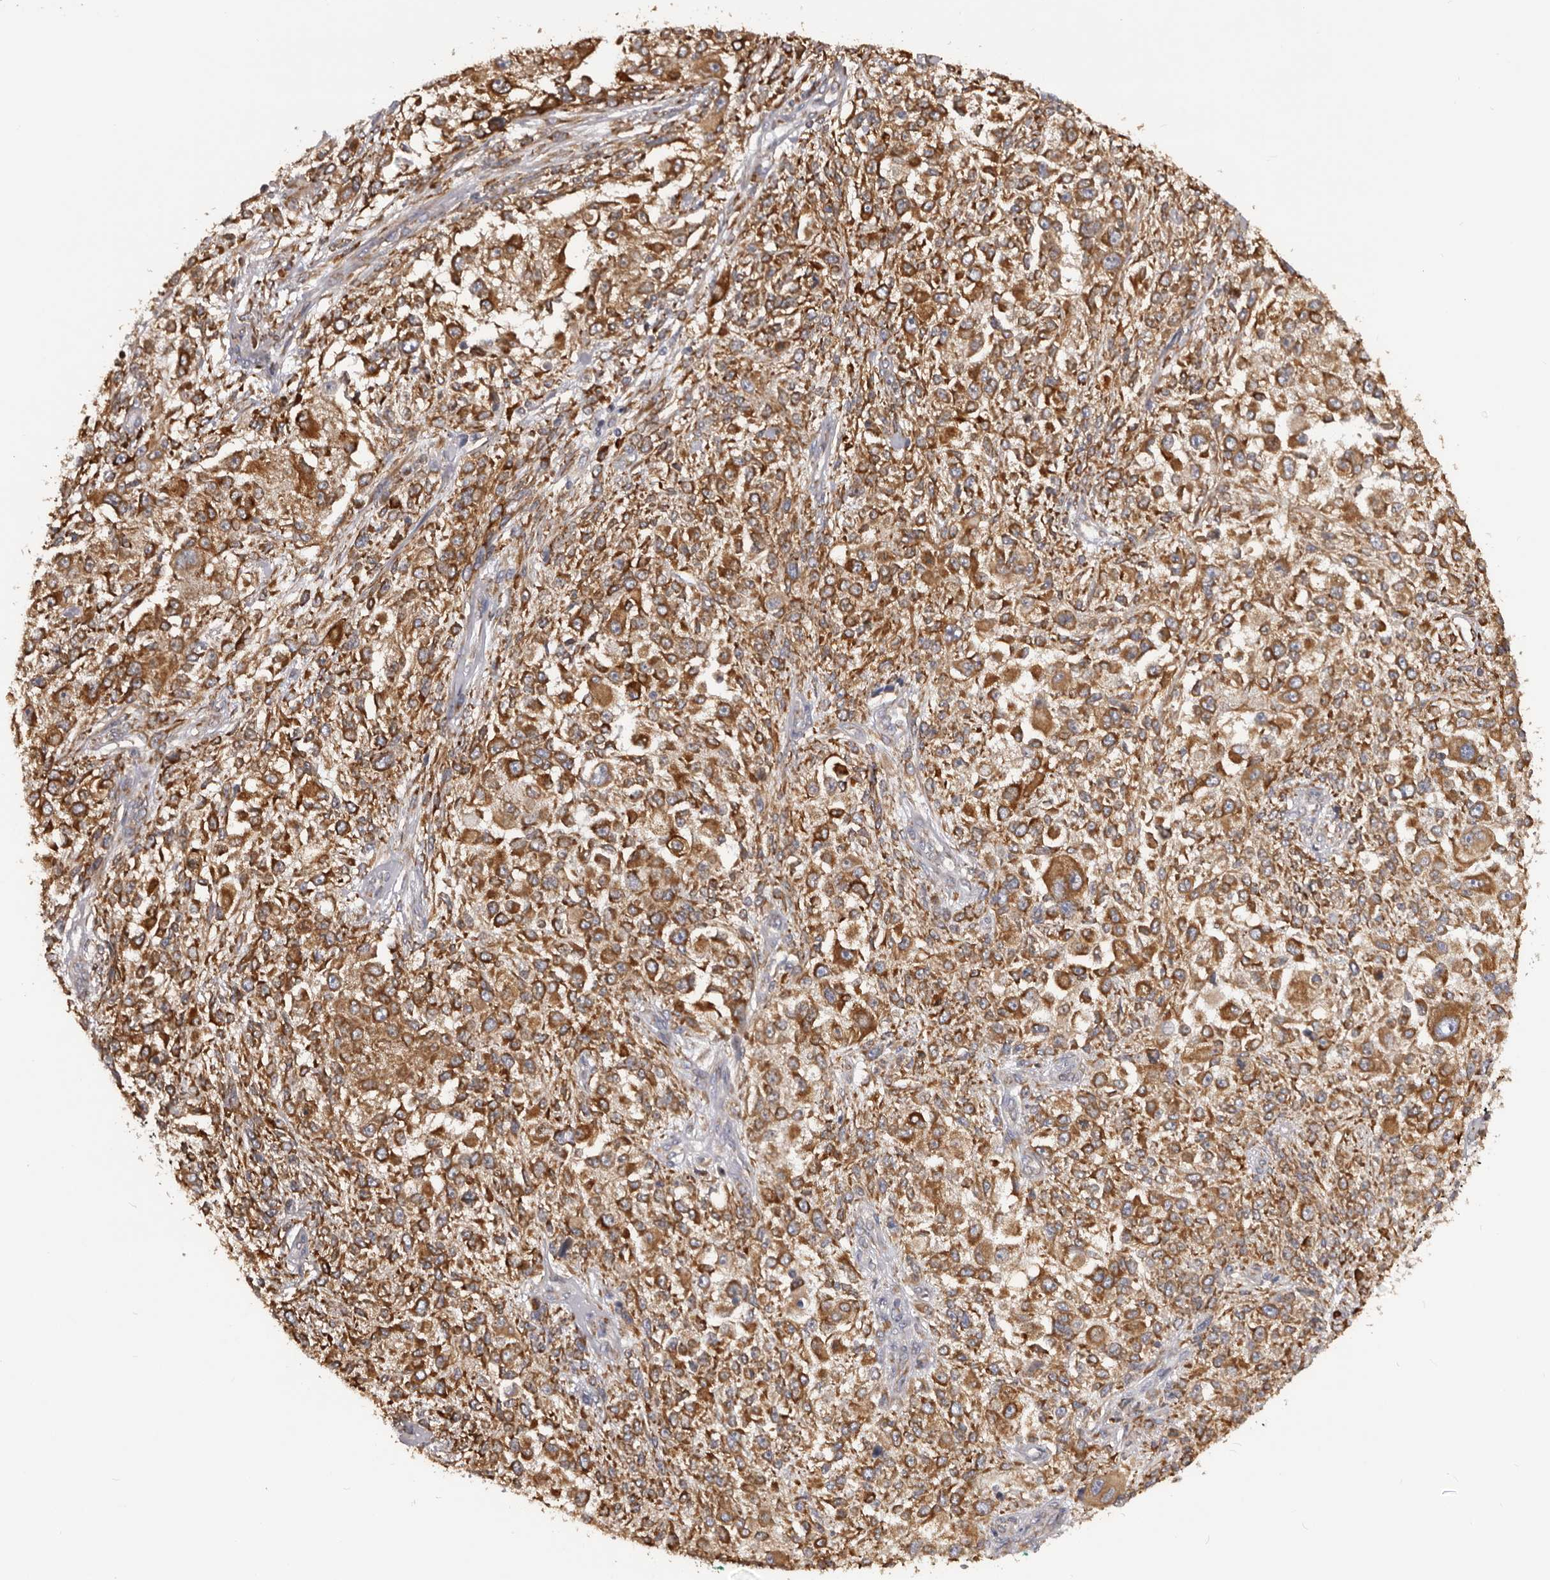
{"staining": {"intensity": "moderate", "quantity": ">75%", "location": "cytoplasmic/membranous"}, "tissue": "melanoma", "cell_type": "Tumor cells", "image_type": "cancer", "snomed": [{"axis": "morphology", "description": "Necrosis, NOS"}, {"axis": "morphology", "description": "Malignant melanoma, NOS"}, {"axis": "topography", "description": "Skin"}], "caption": "Immunohistochemistry image of neoplastic tissue: human melanoma stained using IHC shows medium levels of moderate protein expression localized specifically in the cytoplasmic/membranous of tumor cells, appearing as a cytoplasmic/membranous brown color.", "gene": "QRSL1", "patient": {"sex": "female", "age": 87}}